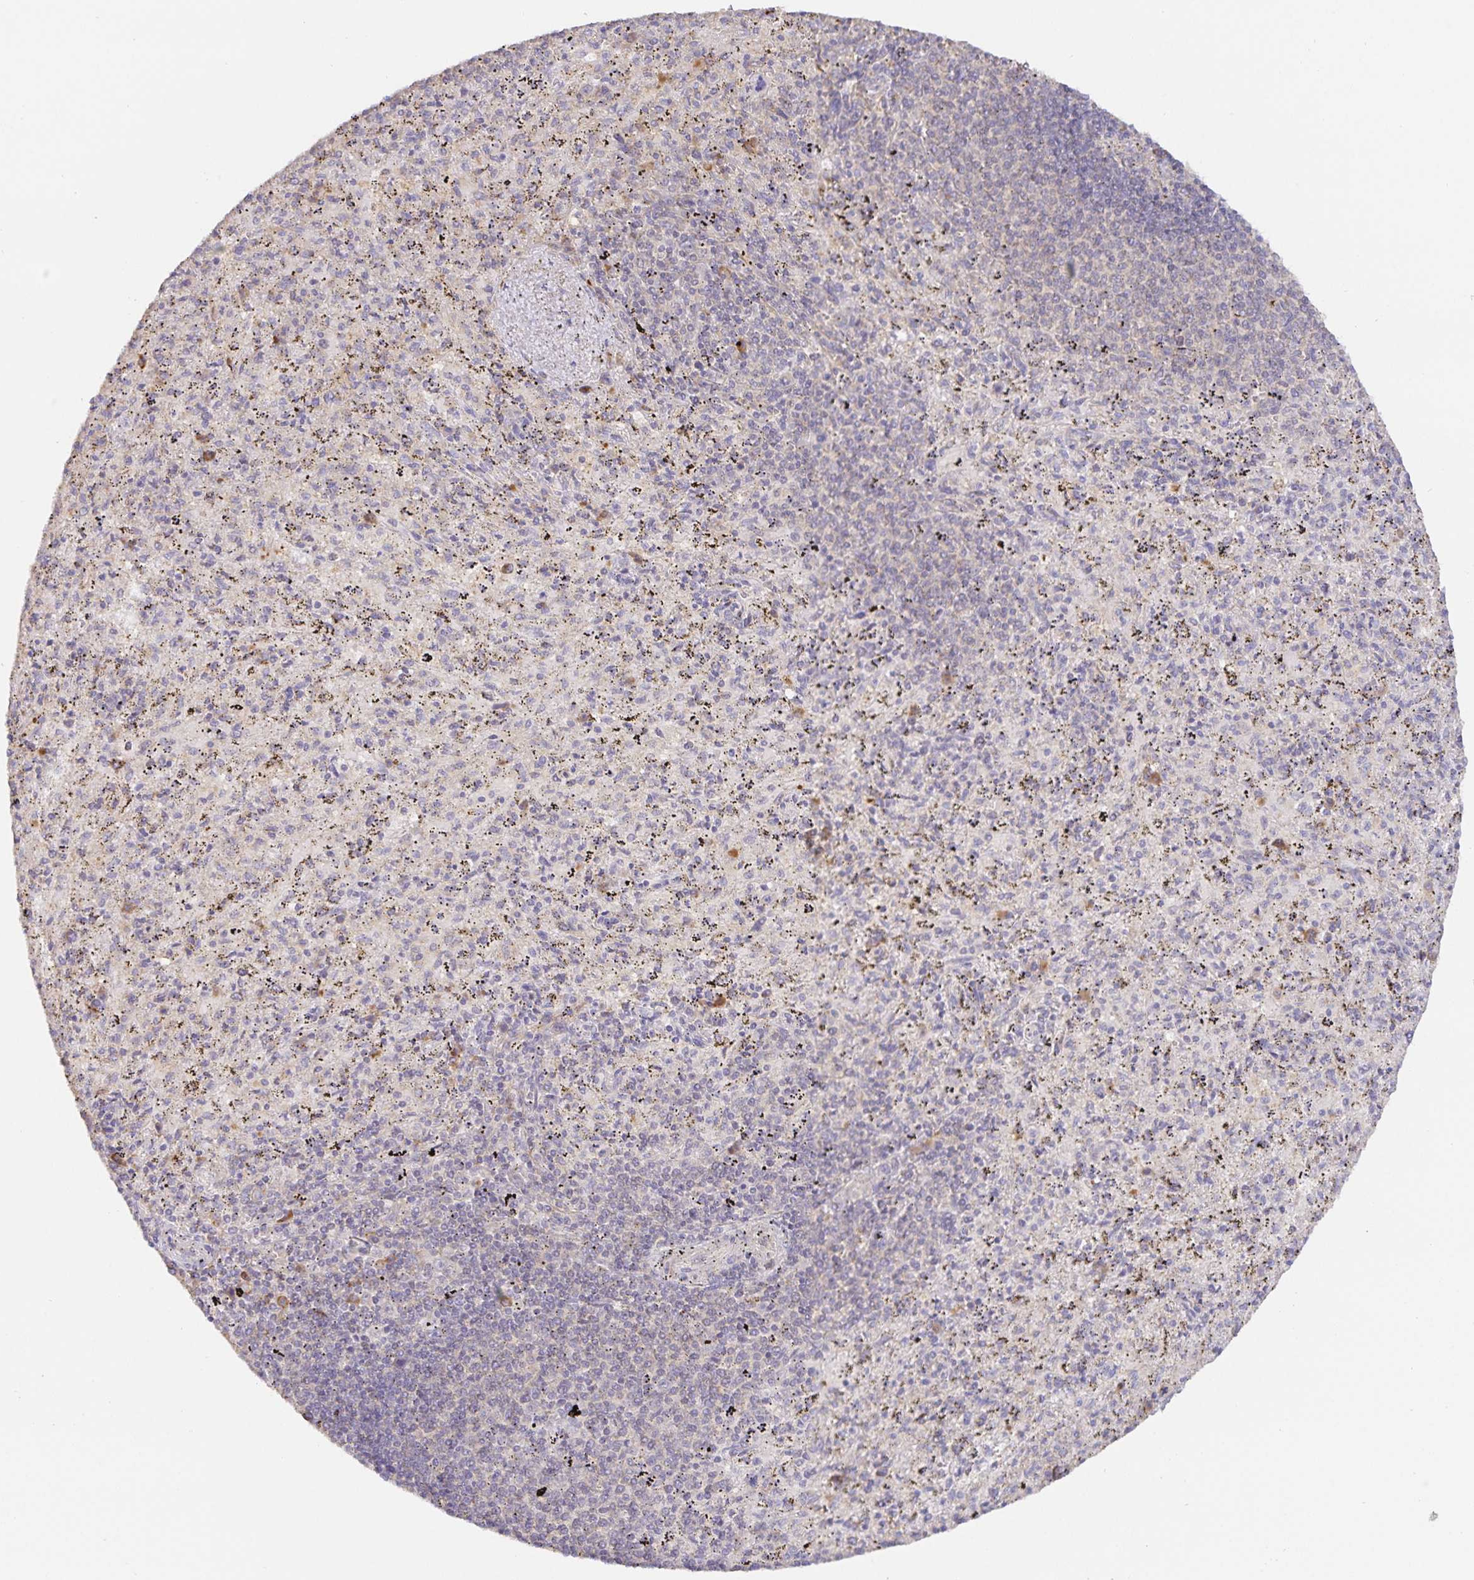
{"staining": {"intensity": "negative", "quantity": "none", "location": "none"}, "tissue": "spleen", "cell_type": "Cells in red pulp", "image_type": "normal", "snomed": [{"axis": "morphology", "description": "Normal tissue, NOS"}, {"axis": "topography", "description": "Spleen"}], "caption": "Cells in red pulp are negative for protein expression in normal human spleen. (IHC, brightfield microscopy, high magnification).", "gene": "ZDHHC11B", "patient": {"sex": "male", "age": 57}}